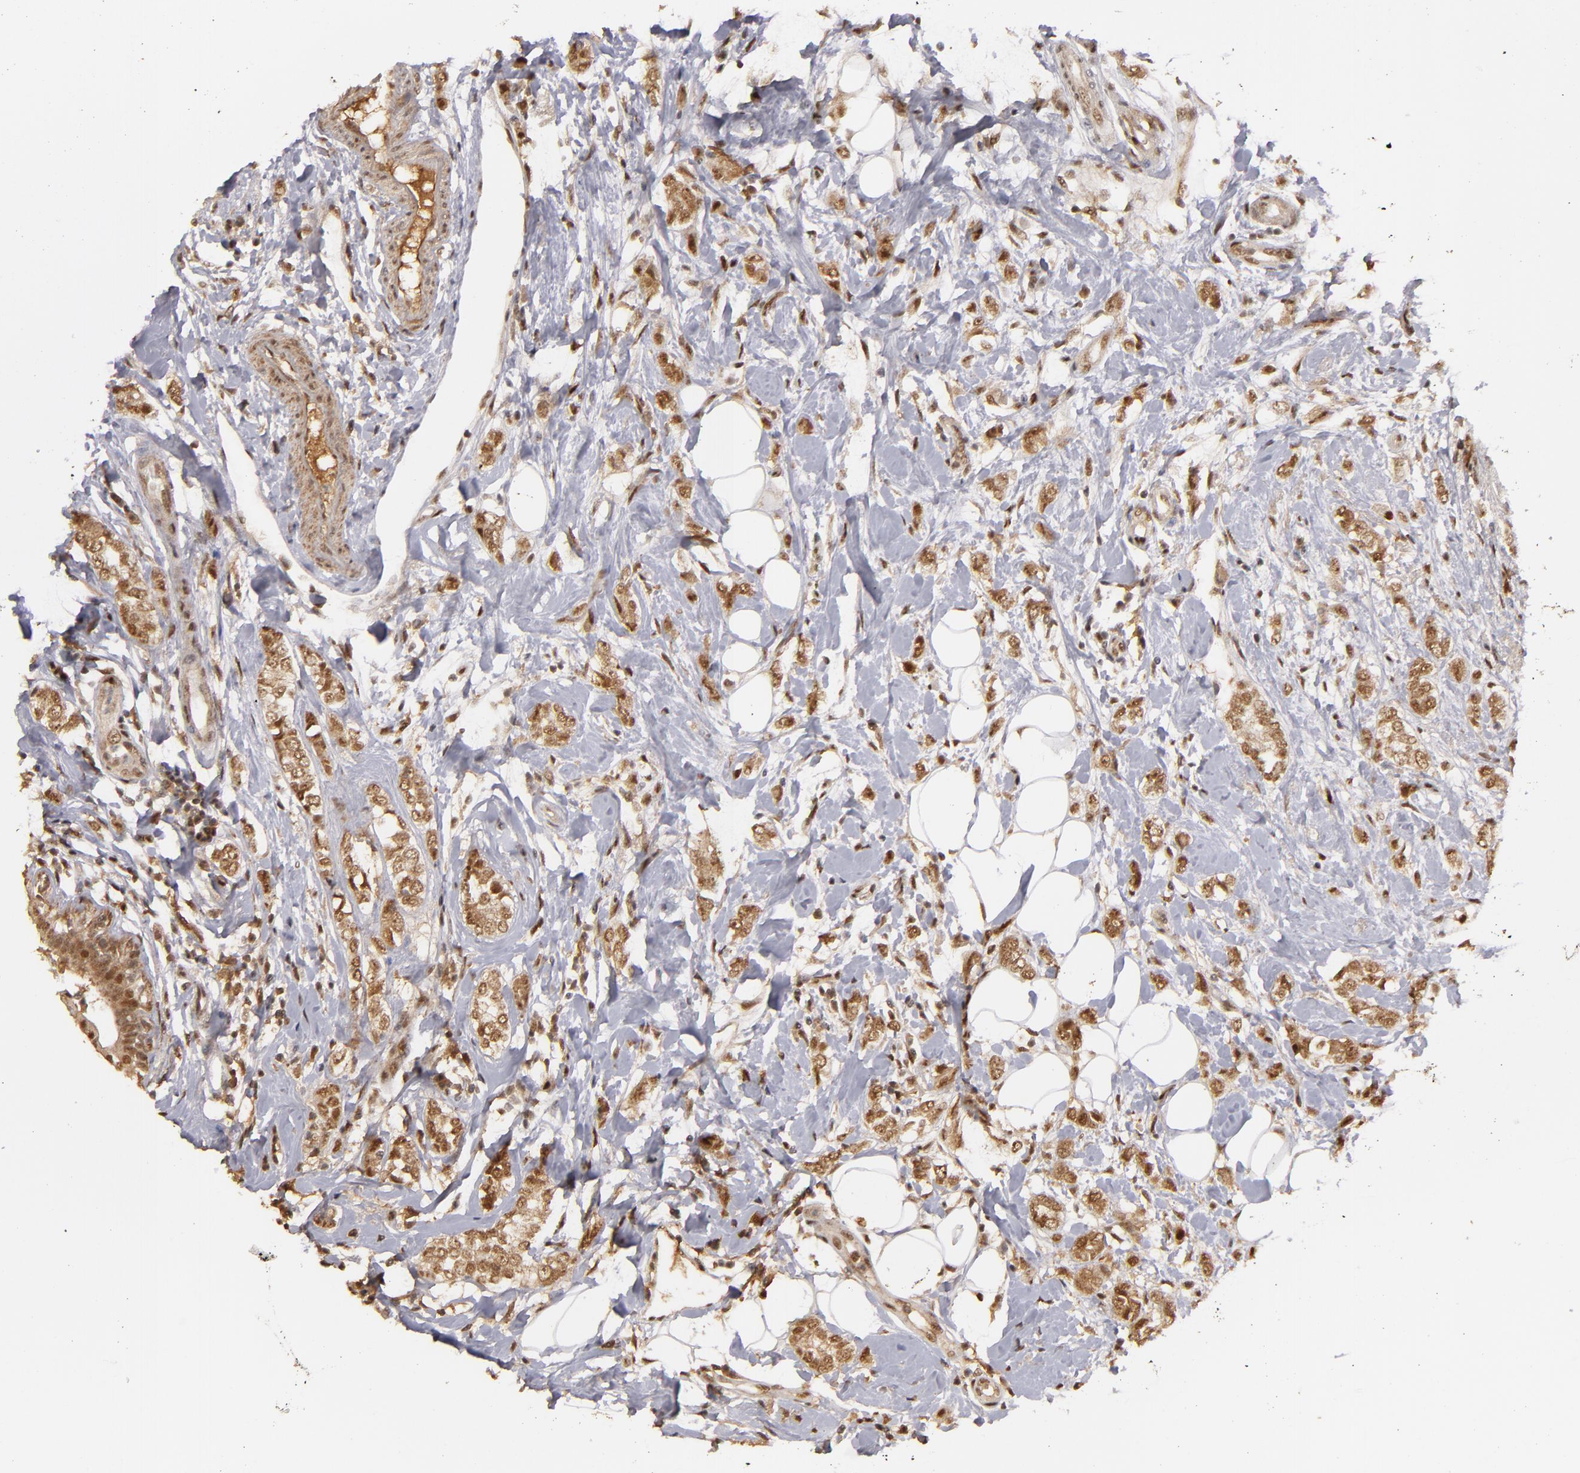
{"staining": {"intensity": "moderate", "quantity": ">75%", "location": "nuclear"}, "tissue": "breast cancer", "cell_type": "Tumor cells", "image_type": "cancer", "snomed": [{"axis": "morphology", "description": "Normal tissue, NOS"}, {"axis": "morphology", "description": "Lobular carcinoma"}, {"axis": "topography", "description": "Breast"}], "caption": "A brown stain highlights moderate nuclear expression of a protein in human lobular carcinoma (breast) tumor cells.", "gene": "ZNF234", "patient": {"sex": "female", "age": 47}}